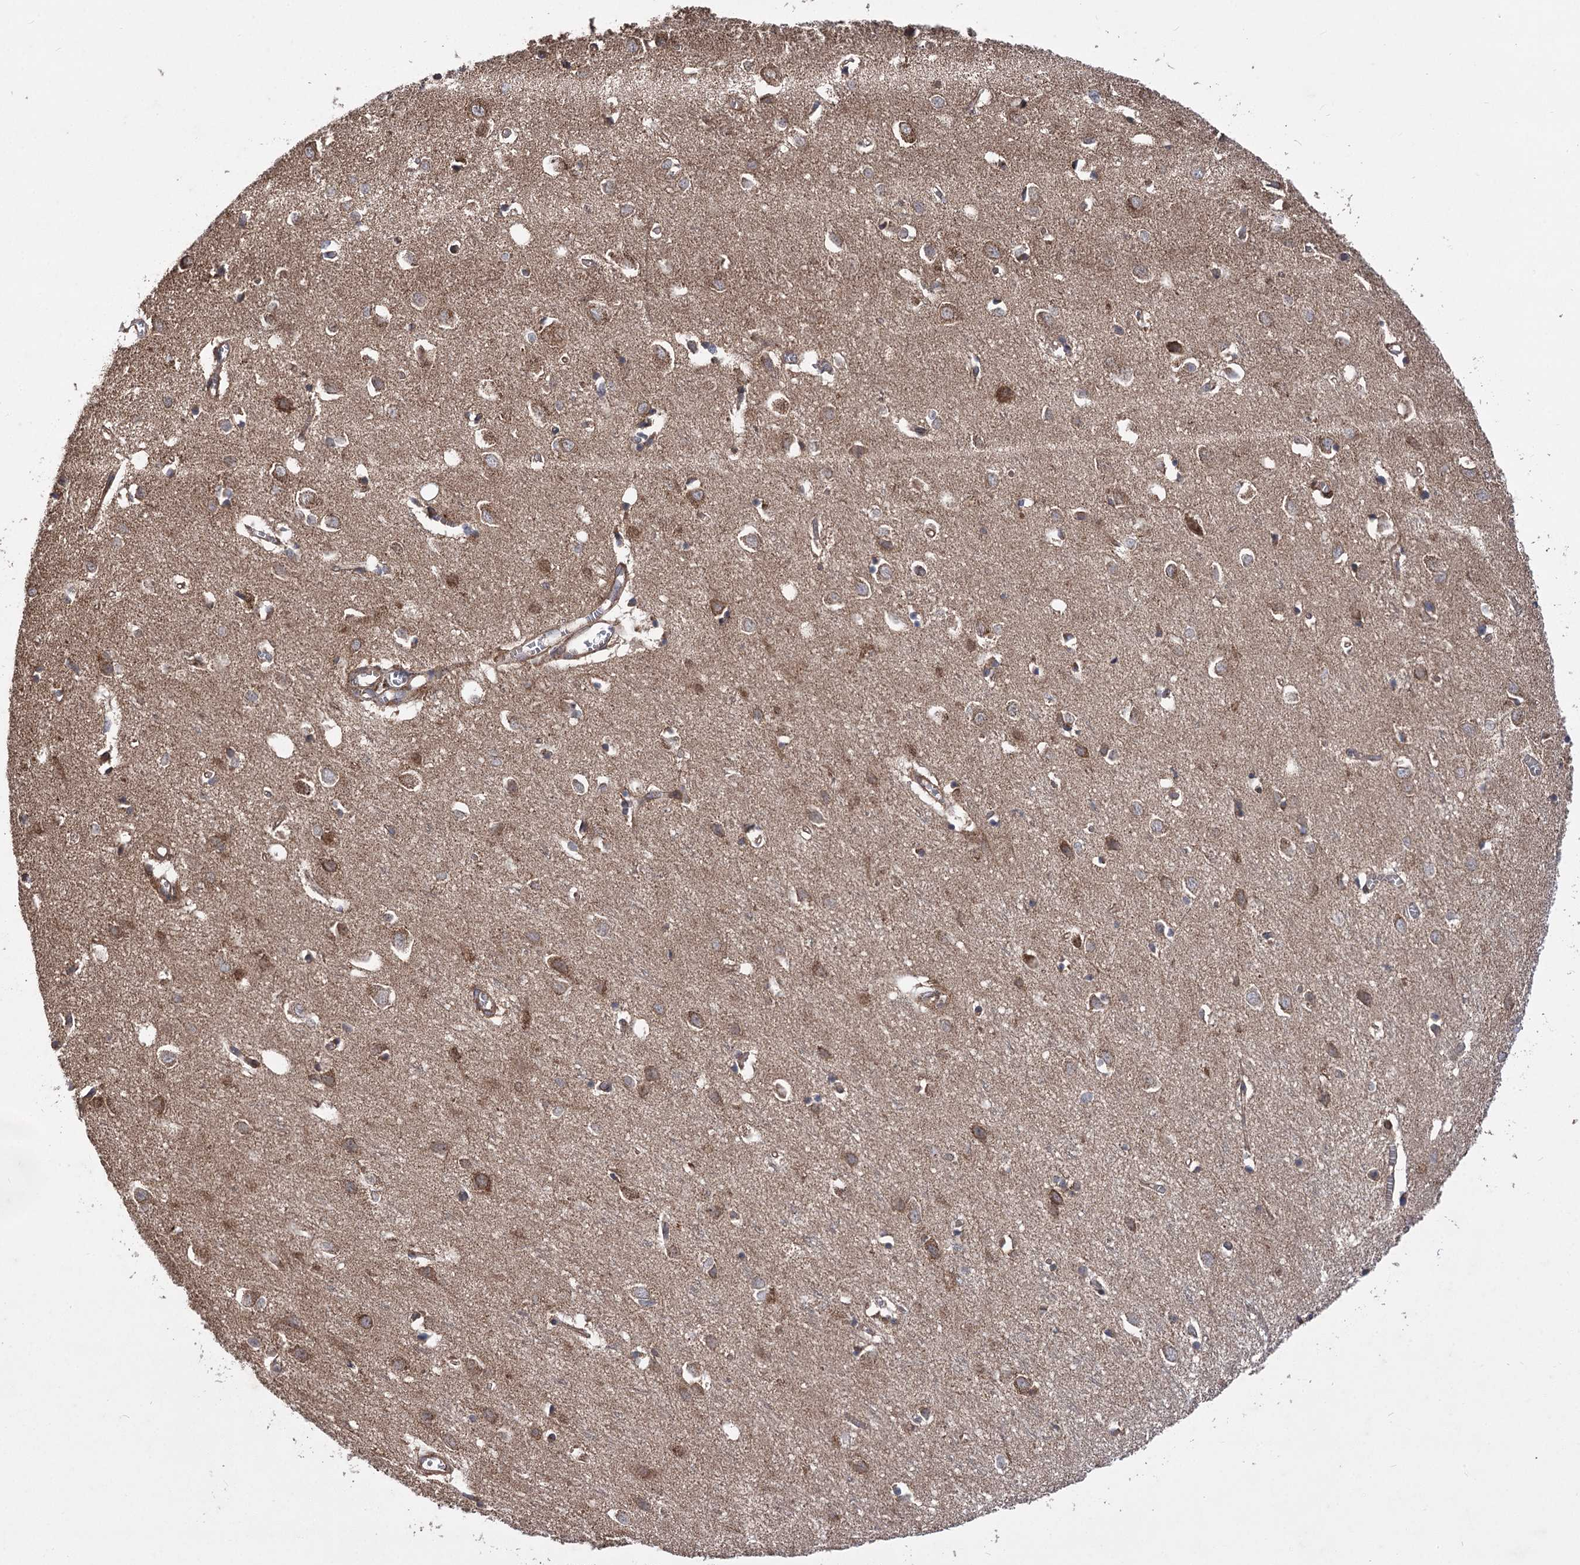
{"staining": {"intensity": "moderate", "quantity": ">75%", "location": "cytoplasmic/membranous"}, "tissue": "cerebral cortex", "cell_type": "Endothelial cells", "image_type": "normal", "snomed": [{"axis": "morphology", "description": "Normal tissue, NOS"}, {"axis": "topography", "description": "Cerebral cortex"}], "caption": "Endothelial cells show medium levels of moderate cytoplasmic/membranous expression in about >75% of cells in normal human cerebral cortex.", "gene": "RASSF3", "patient": {"sex": "female", "age": 64}}